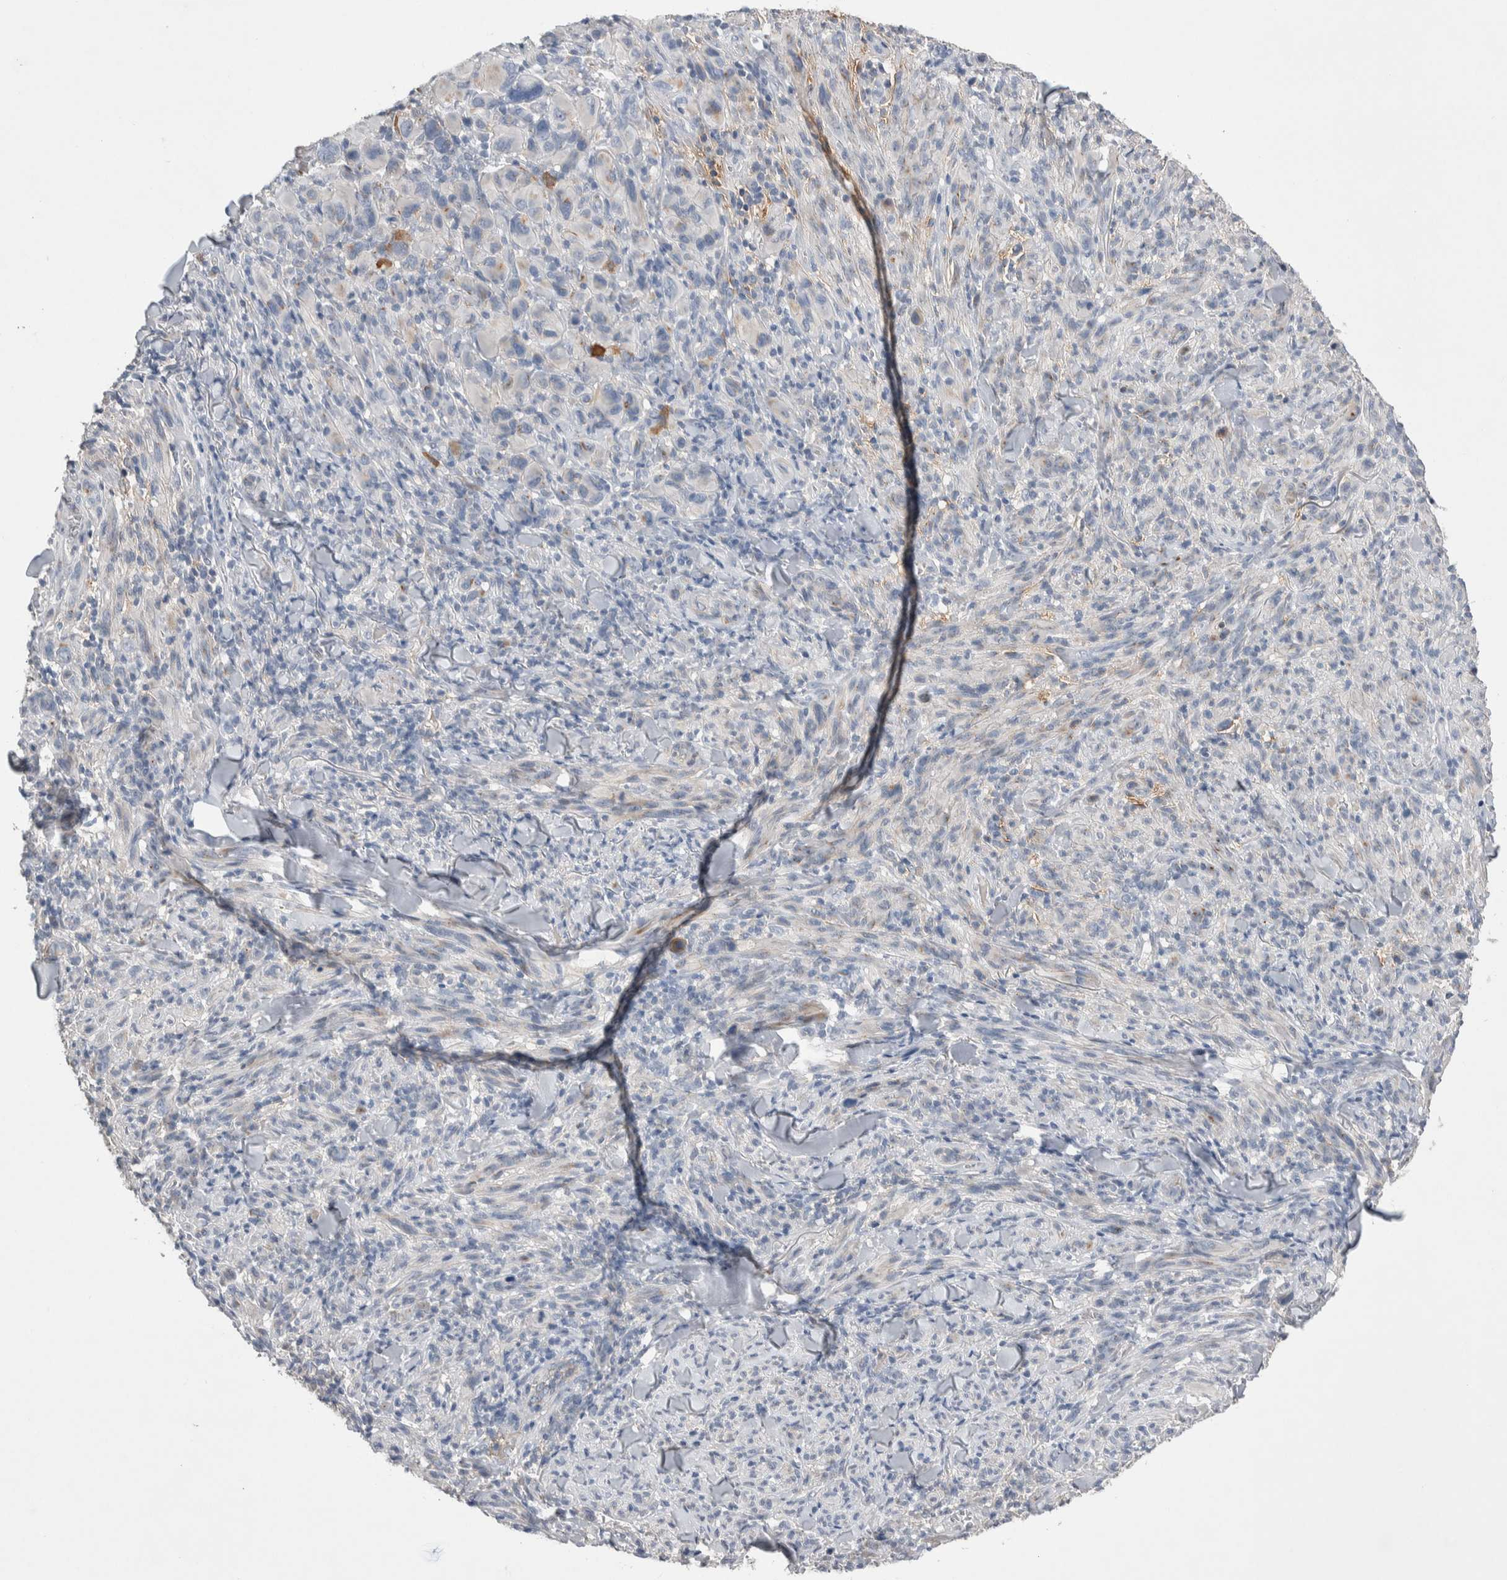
{"staining": {"intensity": "negative", "quantity": "none", "location": "none"}, "tissue": "melanoma", "cell_type": "Tumor cells", "image_type": "cancer", "snomed": [{"axis": "morphology", "description": "Malignant melanoma, NOS"}, {"axis": "topography", "description": "Skin of head"}], "caption": "The micrograph reveals no significant expression in tumor cells of melanoma.", "gene": "CEP131", "patient": {"sex": "male", "age": 96}}